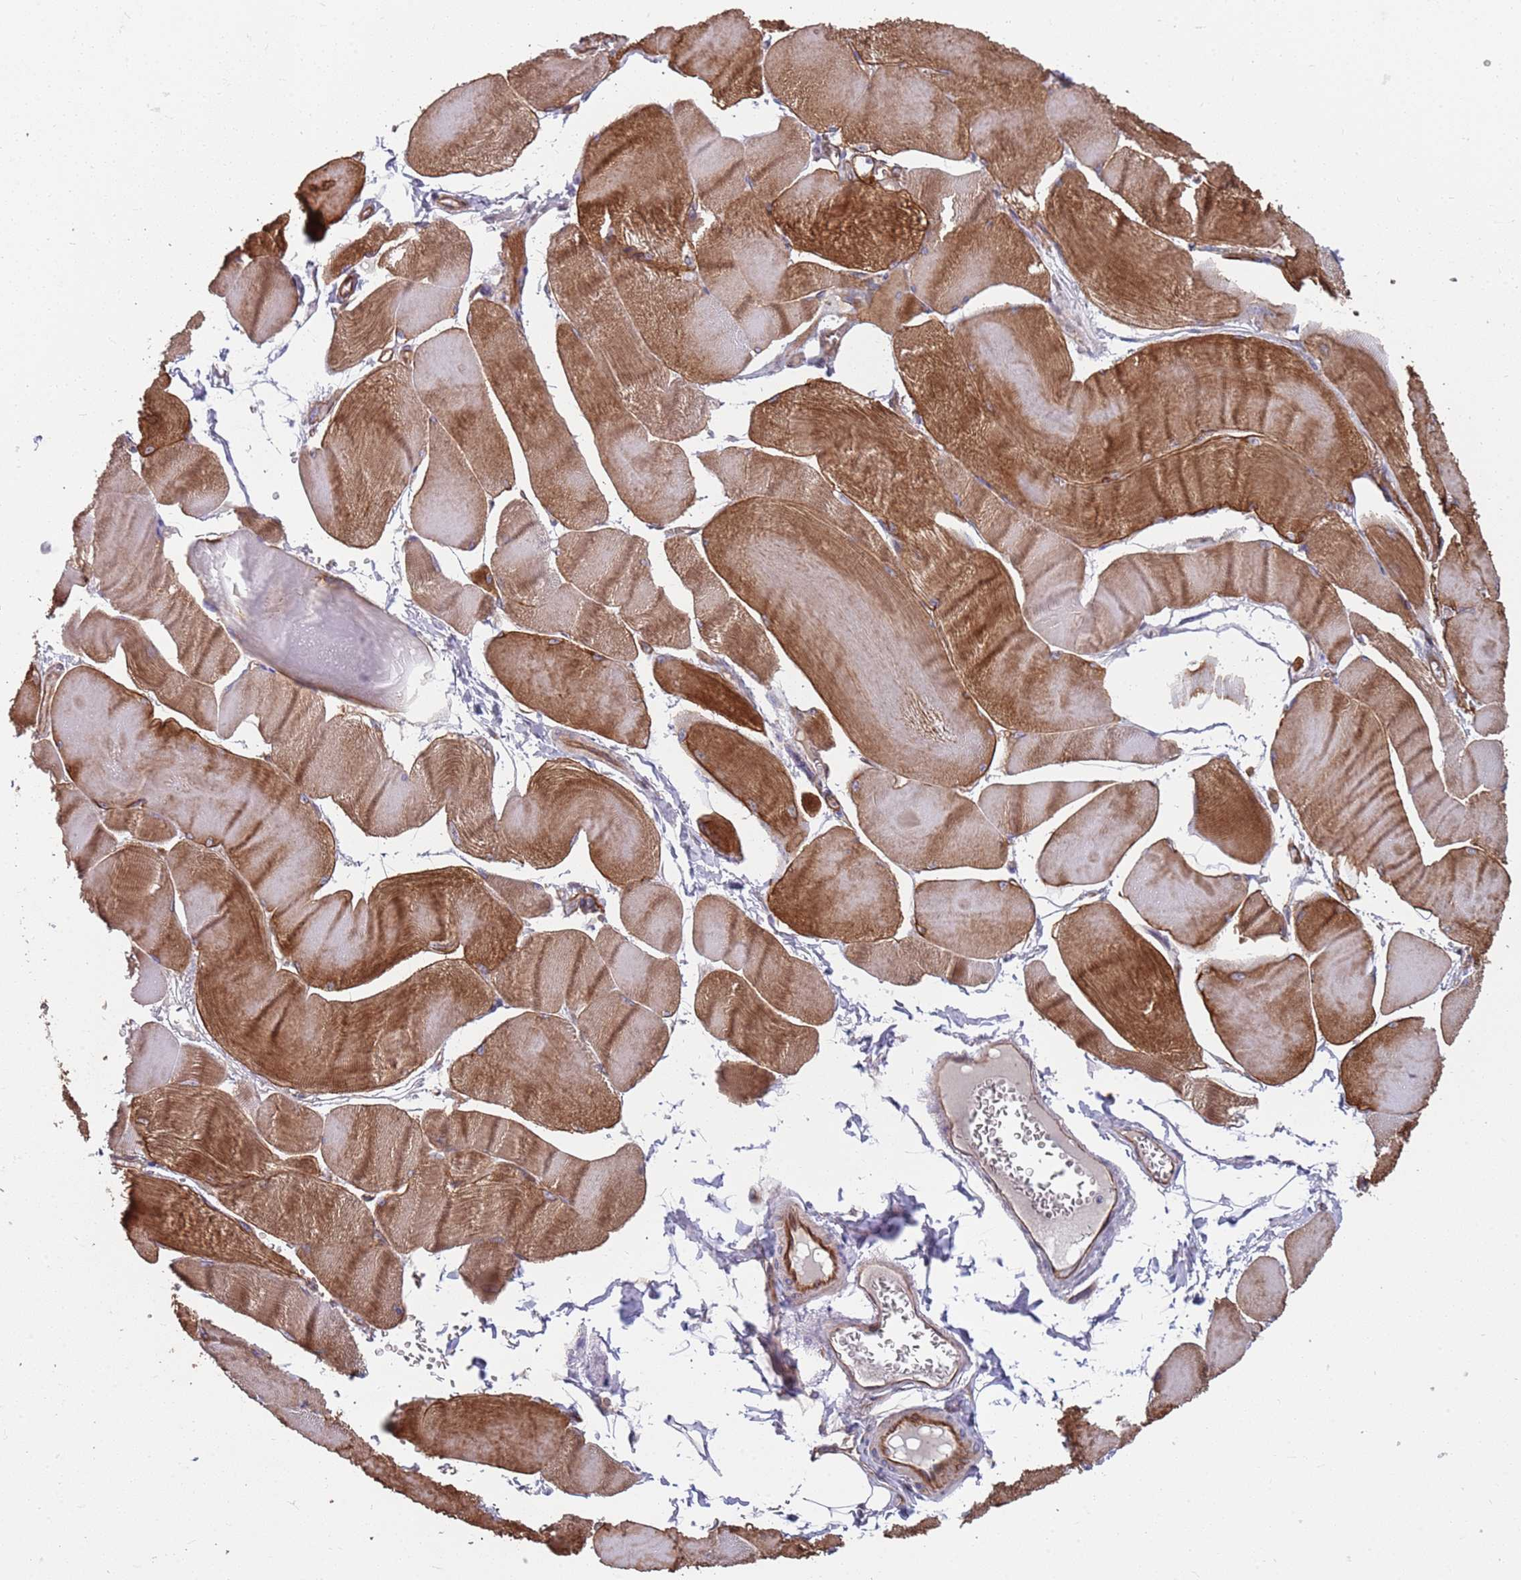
{"staining": {"intensity": "moderate", "quantity": ">75%", "location": "cytoplasmic/membranous"}, "tissue": "skeletal muscle", "cell_type": "Myocytes", "image_type": "normal", "snomed": [{"axis": "morphology", "description": "Normal tissue, NOS"}, {"axis": "morphology", "description": "Basal cell carcinoma"}, {"axis": "topography", "description": "Skeletal muscle"}], "caption": "Moderate cytoplasmic/membranous positivity for a protein is seen in about >75% of myocytes of normal skeletal muscle using immunohistochemistry (IHC).", "gene": "JAKMIP2", "patient": {"sex": "female", "age": 64}}